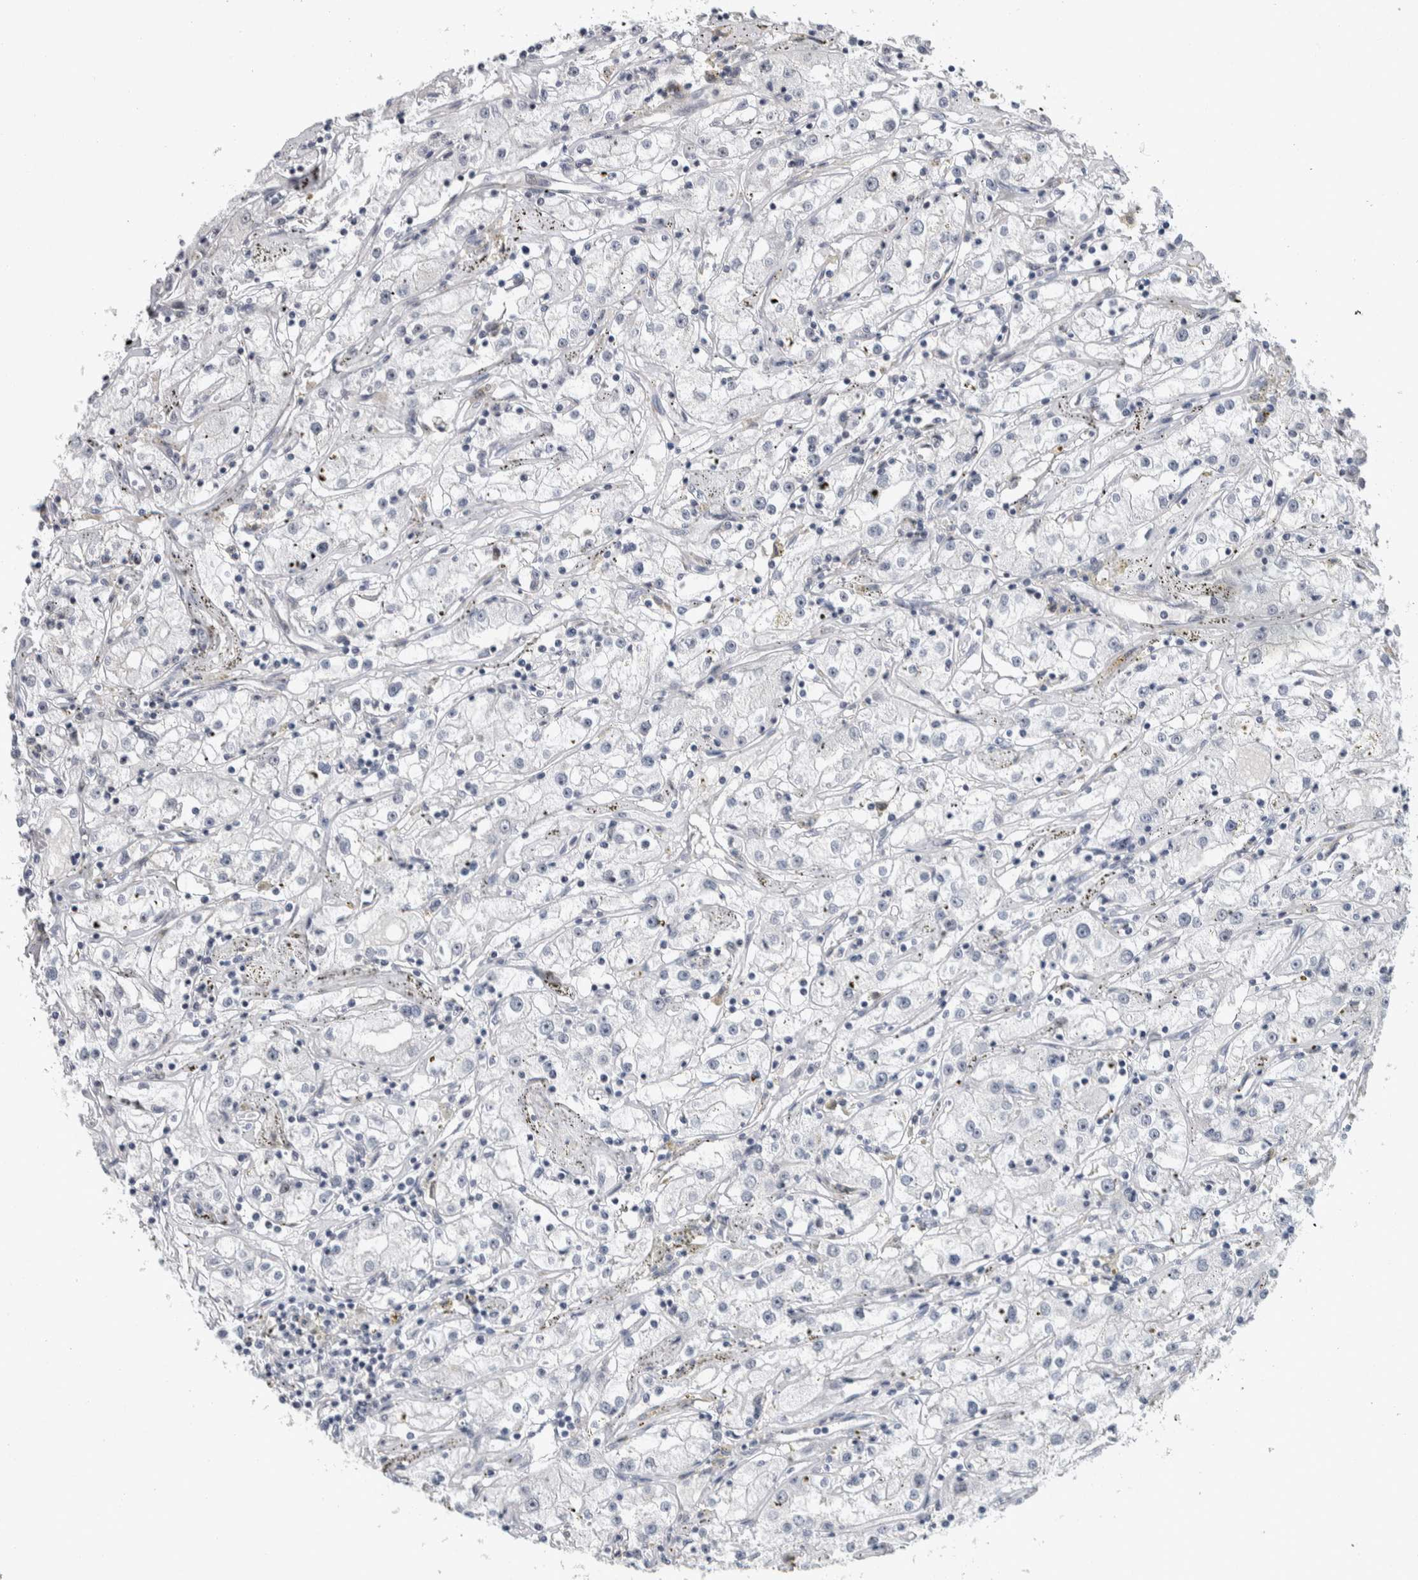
{"staining": {"intensity": "negative", "quantity": "none", "location": "none"}, "tissue": "renal cancer", "cell_type": "Tumor cells", "image_type": "cancer", "snomed": [{"axis": "morphology", "description": "Adenocarcinoma, NOS"}, {"axis": "topography", "description": "Kidney"}], "caption": "Renal adenocarcinoma stained for a protein using IHC displays no staining tumor cells.", "gene": "PTPA", "patient": {"sex": "male", "age": 56}}